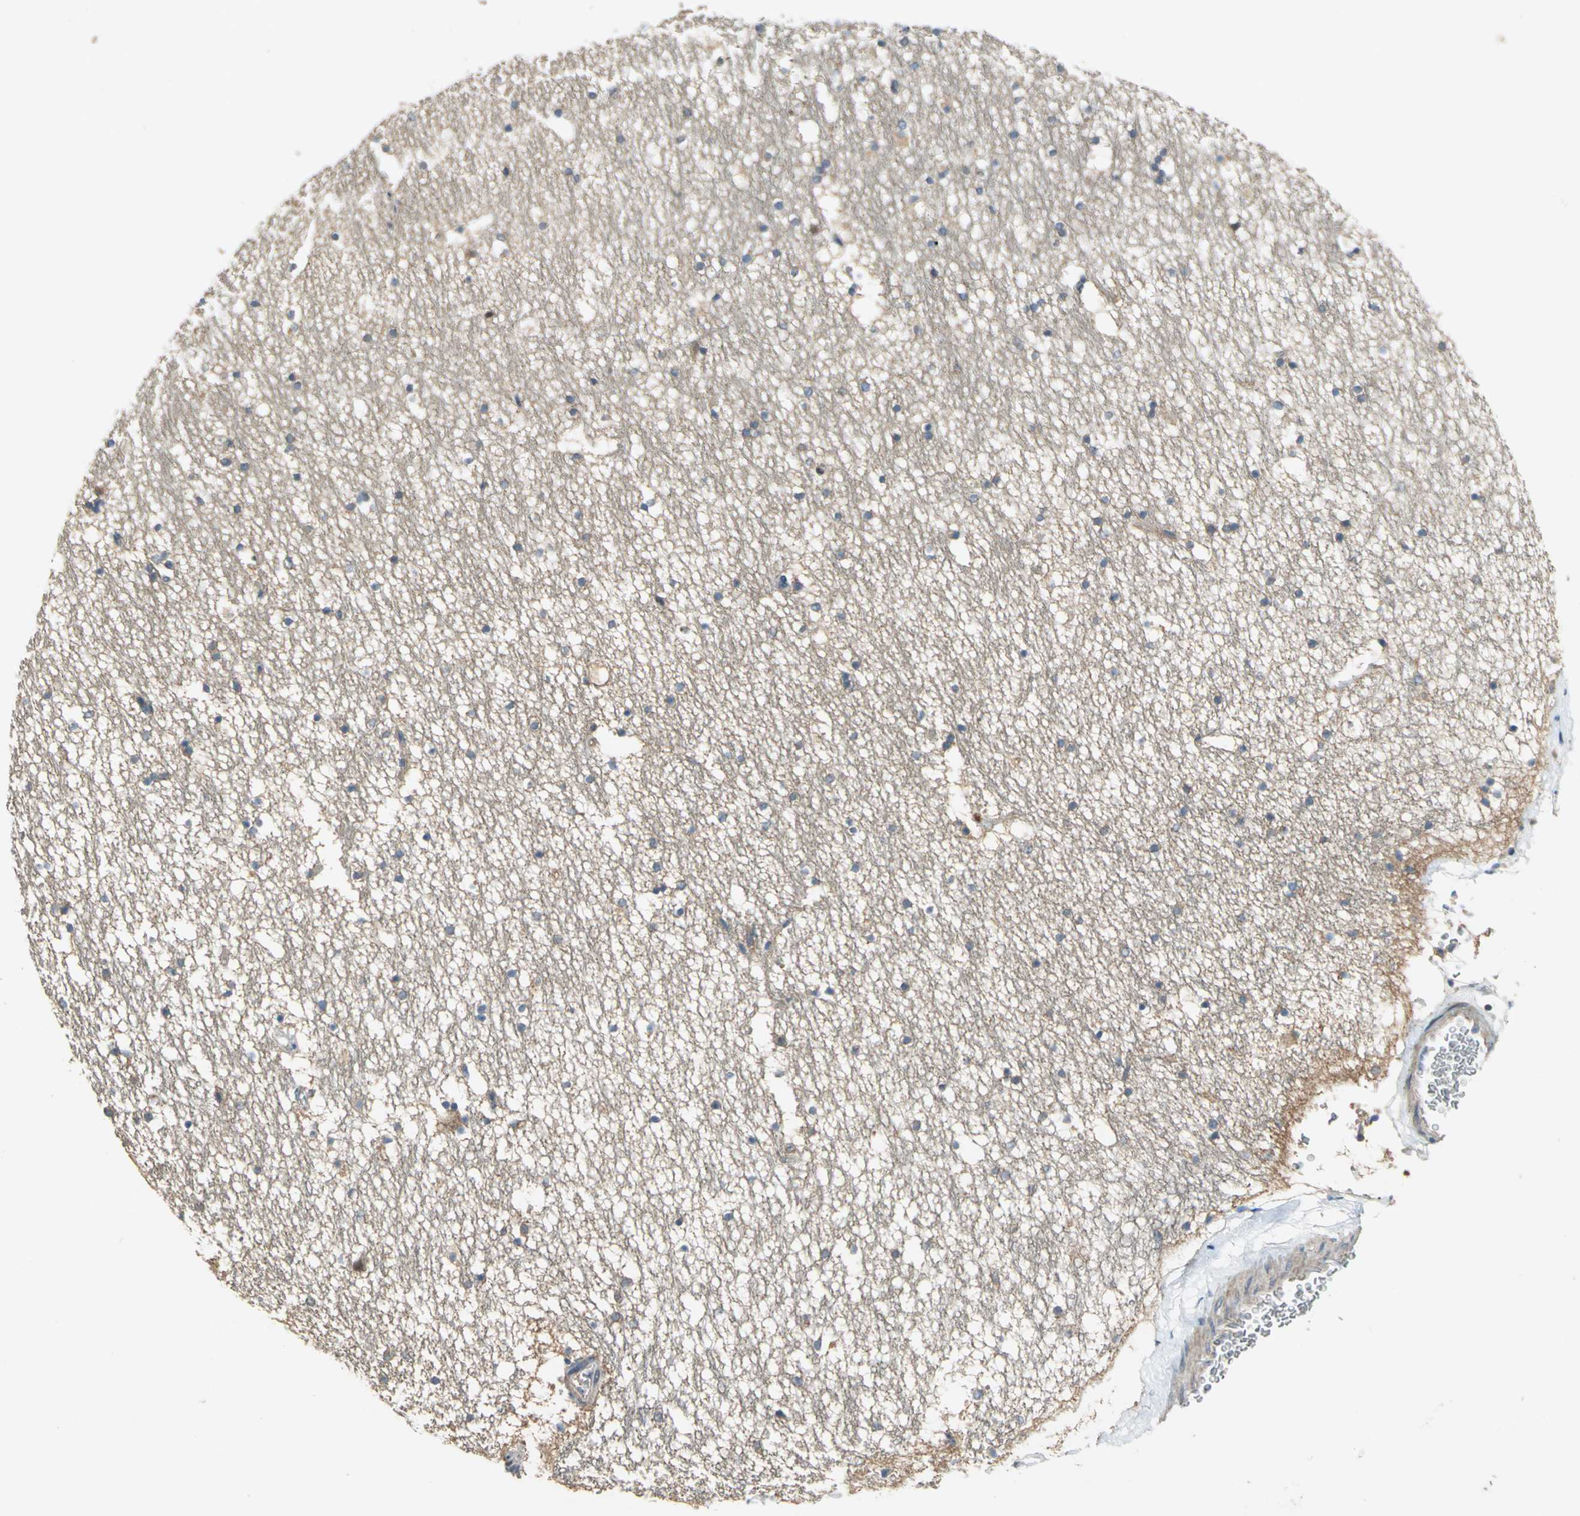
{"staining": {"intensity": "negative", "quantity": "none", "location": "none"}, "tissue": "hippocampus", "cell_type": "Glial cells", "image_type": "normal", "snomed": [{"axis": "morphology", "description": "Normal tissue, NOS"}, {"axis": "topography", "description": "Hippocampus"}], "caption": "Benign hippocampus was stained to show a protein in brown. There is no significant staining in glial cells.", "gene": "EMCN", "patient": {"sex": "male", "age": 45}}